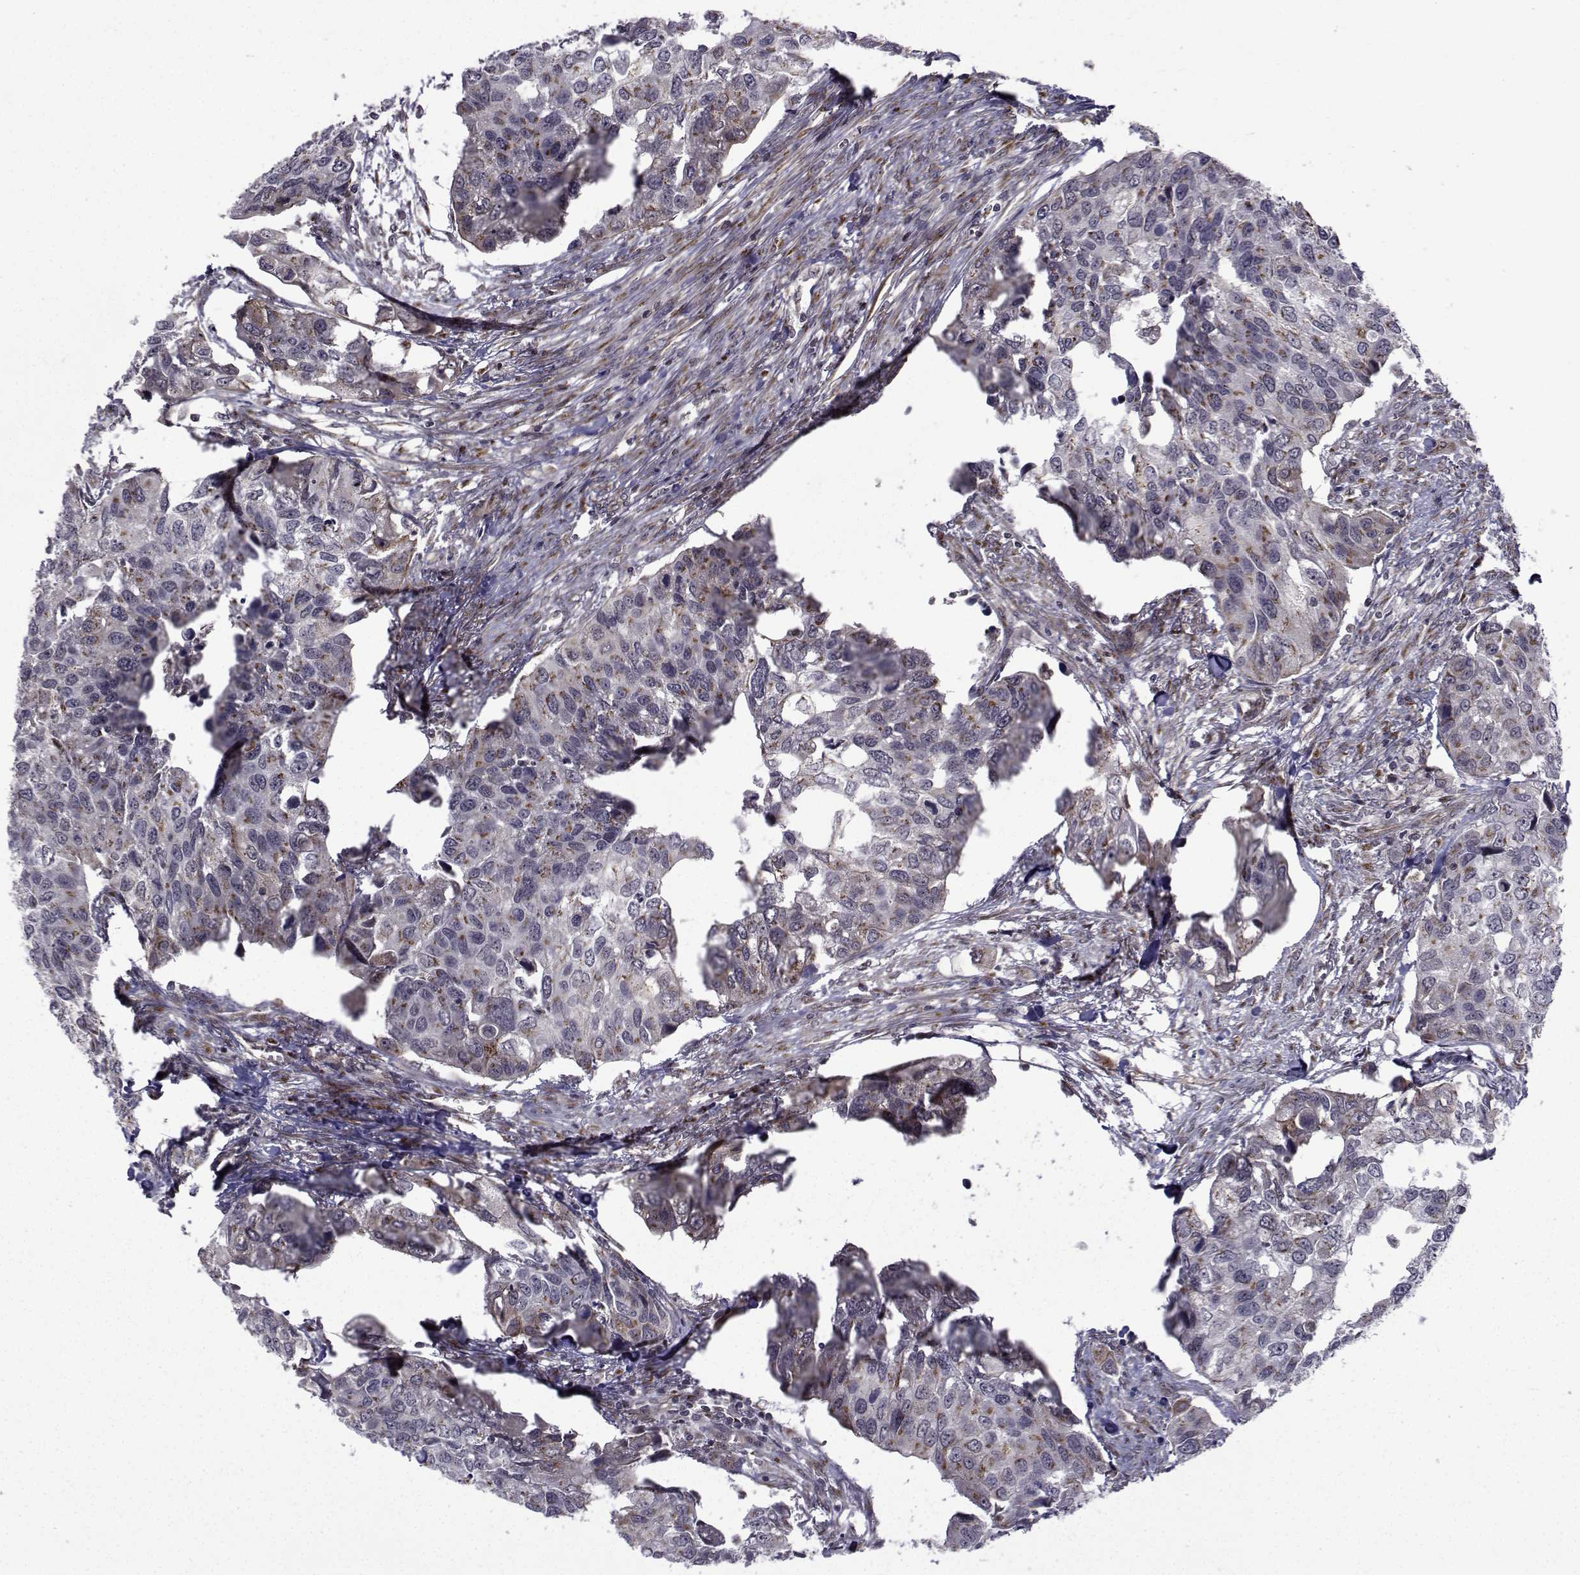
{"staining": {"intensity": "weak", "quantity": "<25%", "location": "cytoplasmic/membranous"}, "tissue": "urothelial cancer", "cell_type": "Tumor cells", "image_type": "cancer", "snomed": [{"axis": "morphology", "description": "Urothelial carcinoma, High grade"}, {"axis": "topography", "description": "Urinary bladder"}], "caption": "Immunohistochemical staining of high-grade urothelial carcinoma reveals no significant positivity in tumor cells.", "gene": "ATP6V1C2", "patient": {"sex": "male", "age": 60}}